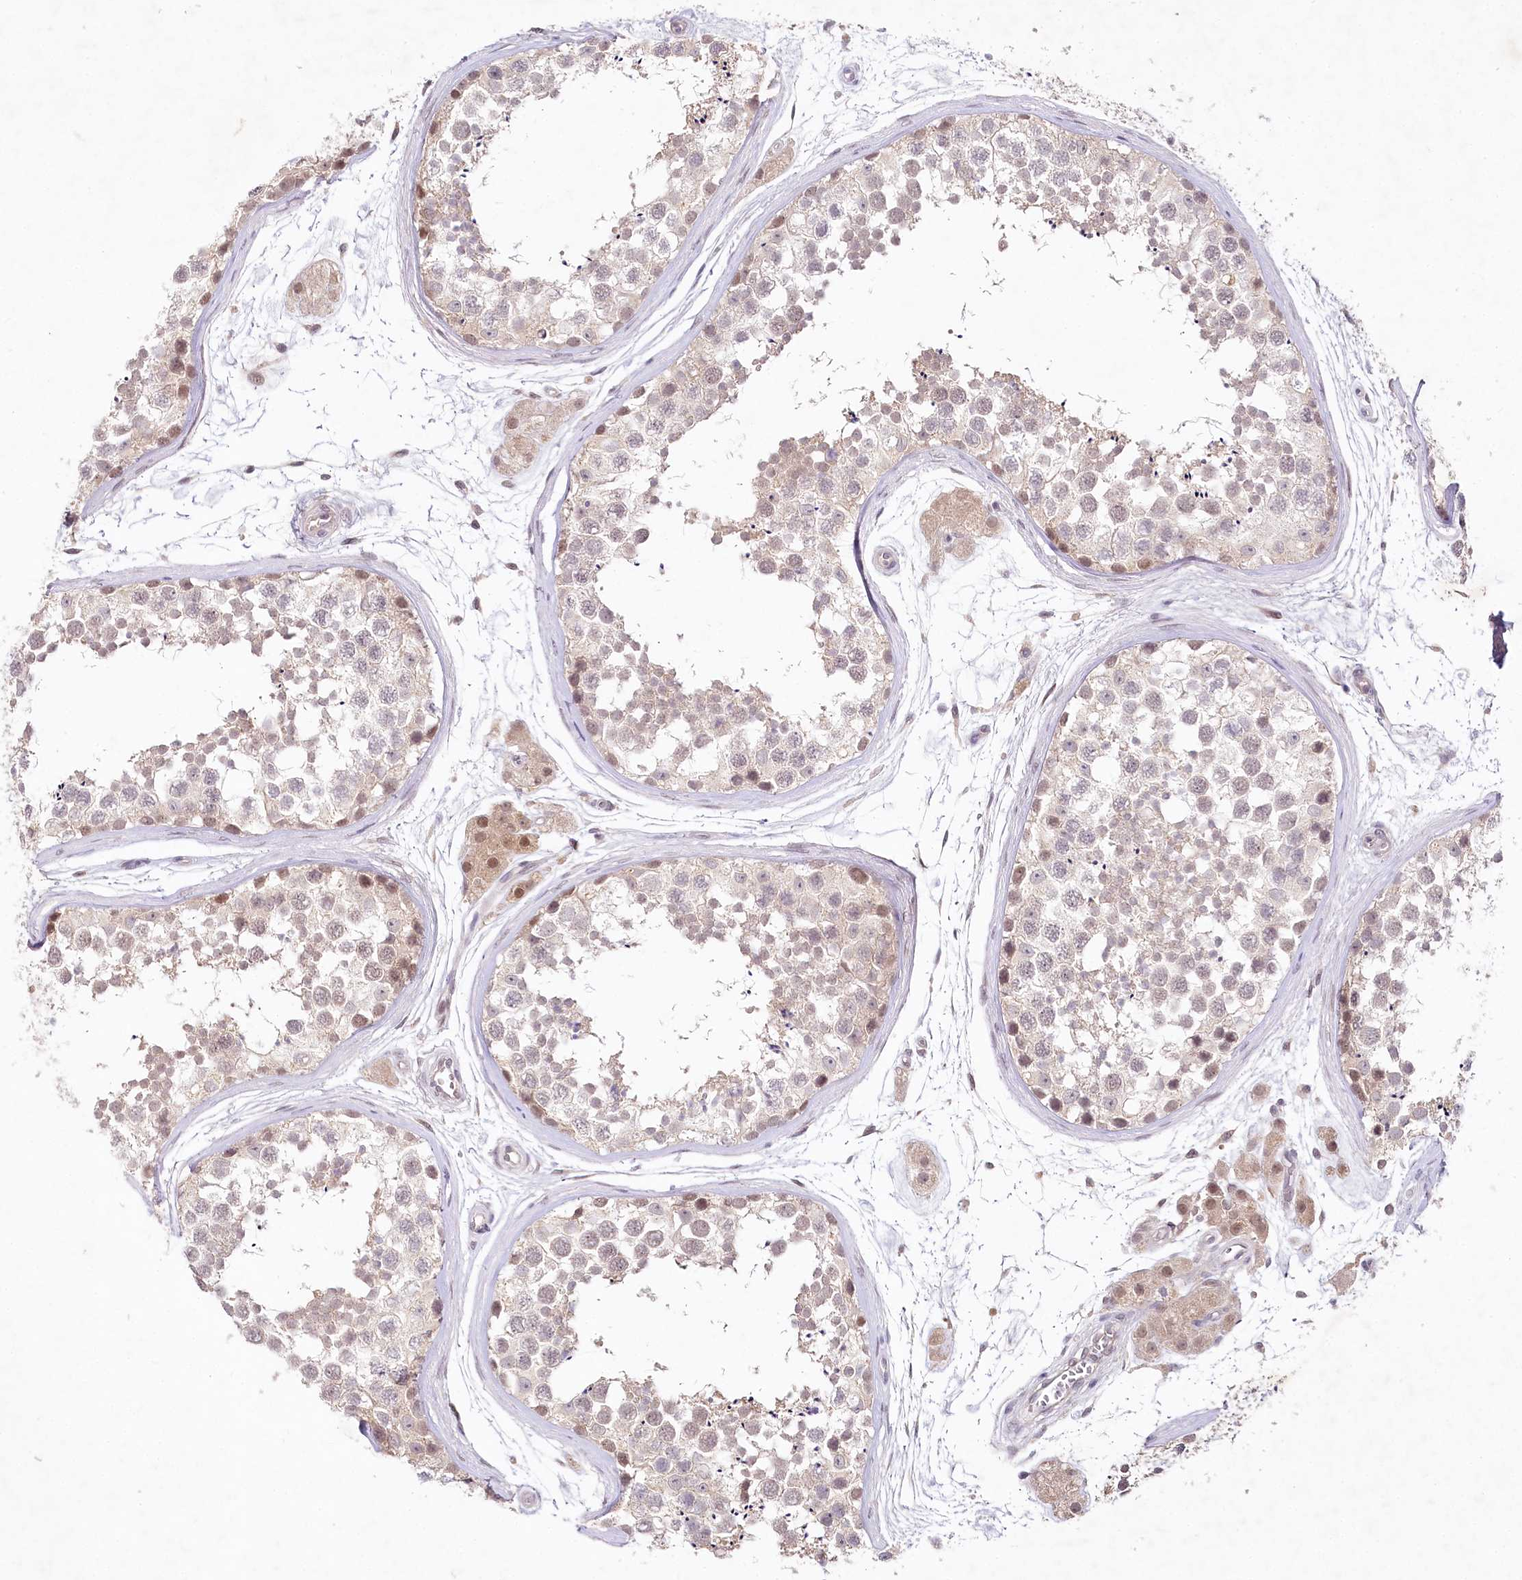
{"staining": {"intensity": "moderate", "quantity": "<25%", "location": "nuclear"}, "tissue": "testis", "cell_type": "Cells in seminiferous ducts", "image_type": "normal", "snomed": [{"axis": "morphology", "description": "Normal tissue, NOS"}, {"axis": "topography", "description": "Testis"}], "caption": "Brown immunohistochemical staining in benign human testis shows moderate nuclear expression in about <25% of cells in seminiferous ducts. (Brightfield microscopy of DAB IHC at high magnification).", "gene": "AMTN", "patient": {"sex": "male", "age": 56}}